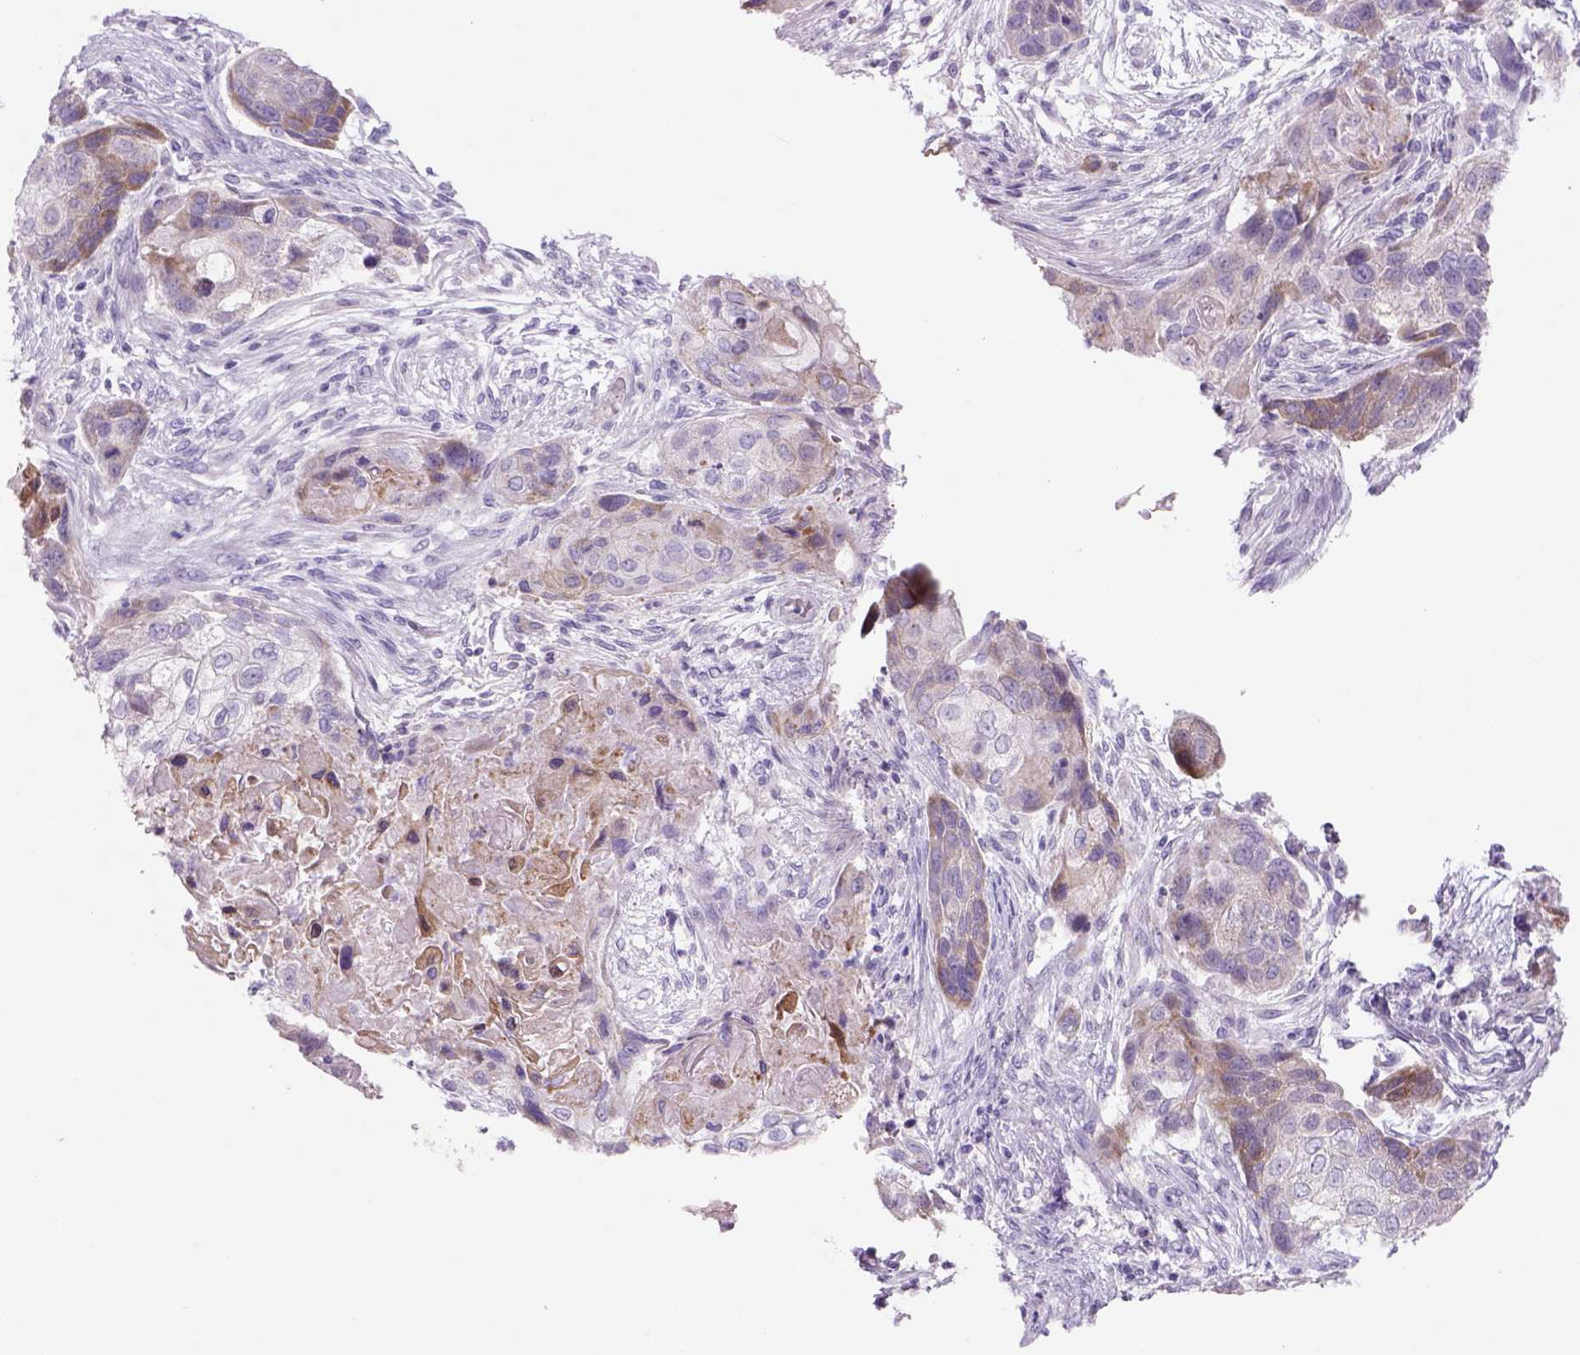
{"staining": {"intensity": "weak", "quantity": "<25%", "location": "cytoplasmic/membranous"}, "tissue": "lung cancer", "cell_type": "Tumor cells", "image_type": "cancer", "snomed": [{"axis": "morphology", "description": "Squamous cell carcinoma, NOS"}, {"axis": "topography", "description": "Lung"}], "caption": "IHC of human lung cancer (squamous cell carcinoma) shows no staining in tumor cells. Brightfield microscopy of immunohistochemistry stained with DAB (3,3'-diaminobenzidine) (brown) and hematoxylin (blue), captured at high magnification.", "gene": "ADGRV1", "patient": {"sex": "male", "age": 69}}